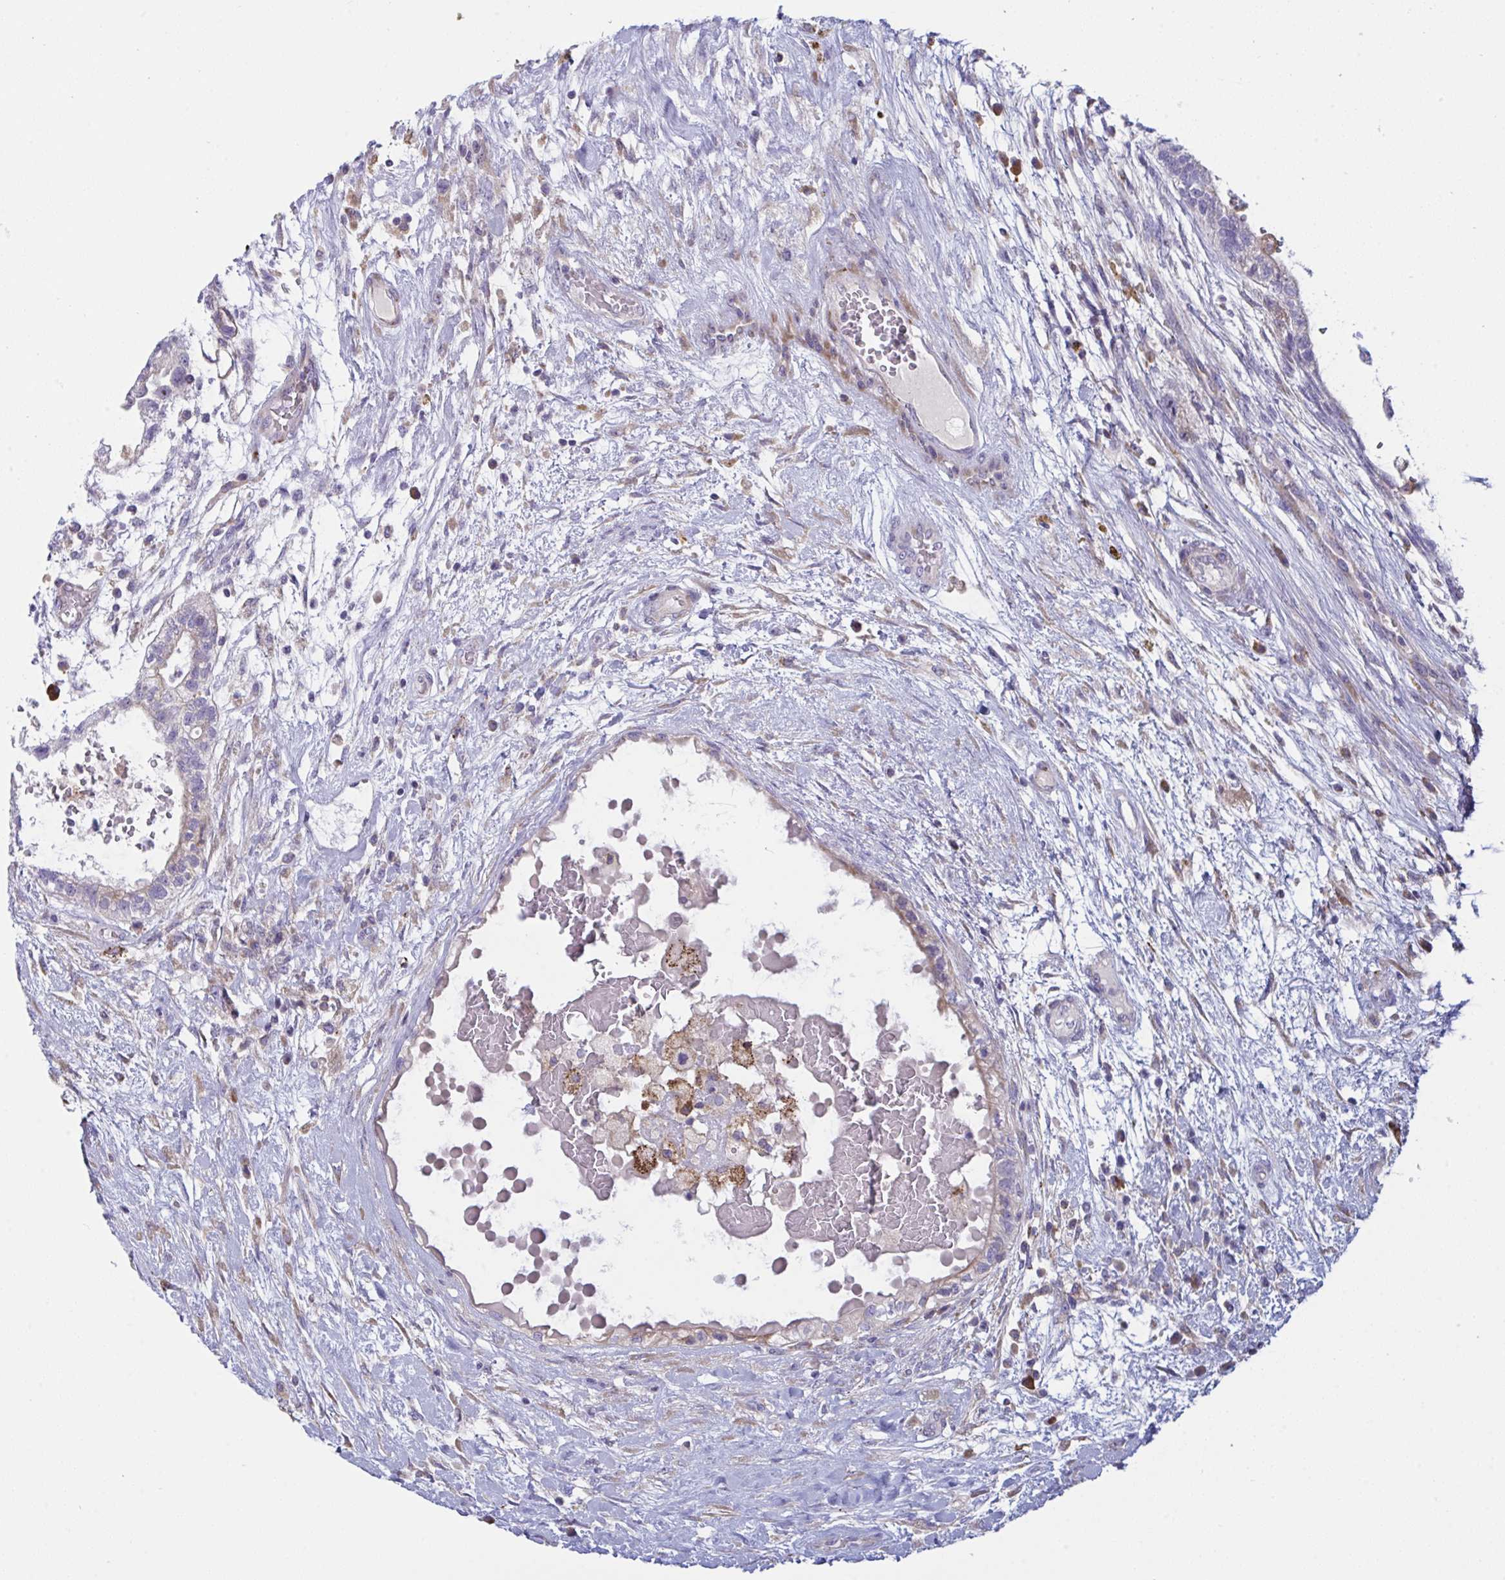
{"staining": {"intensity": "negative", "quantity": "none", "location": "none"}, "tissue": "testis cancer", "cell_type": "Tumor cells", "image_type": "cancer", "snomed": [{"axis": "morphology", "description": "Normal tissue, NOS"}, {"axis": "morphology", "description": "Carcinoma, Embryonal, NOS"}, {"axis": "topography", "description": "Testis"}], "caption": "The image reveals no staining of tumor cells in testis cancer. (DAB immunohistochemistry (IHC), high magnification).", "gene": "MYMK", "patient": {"sex": "male", "age": 32}}